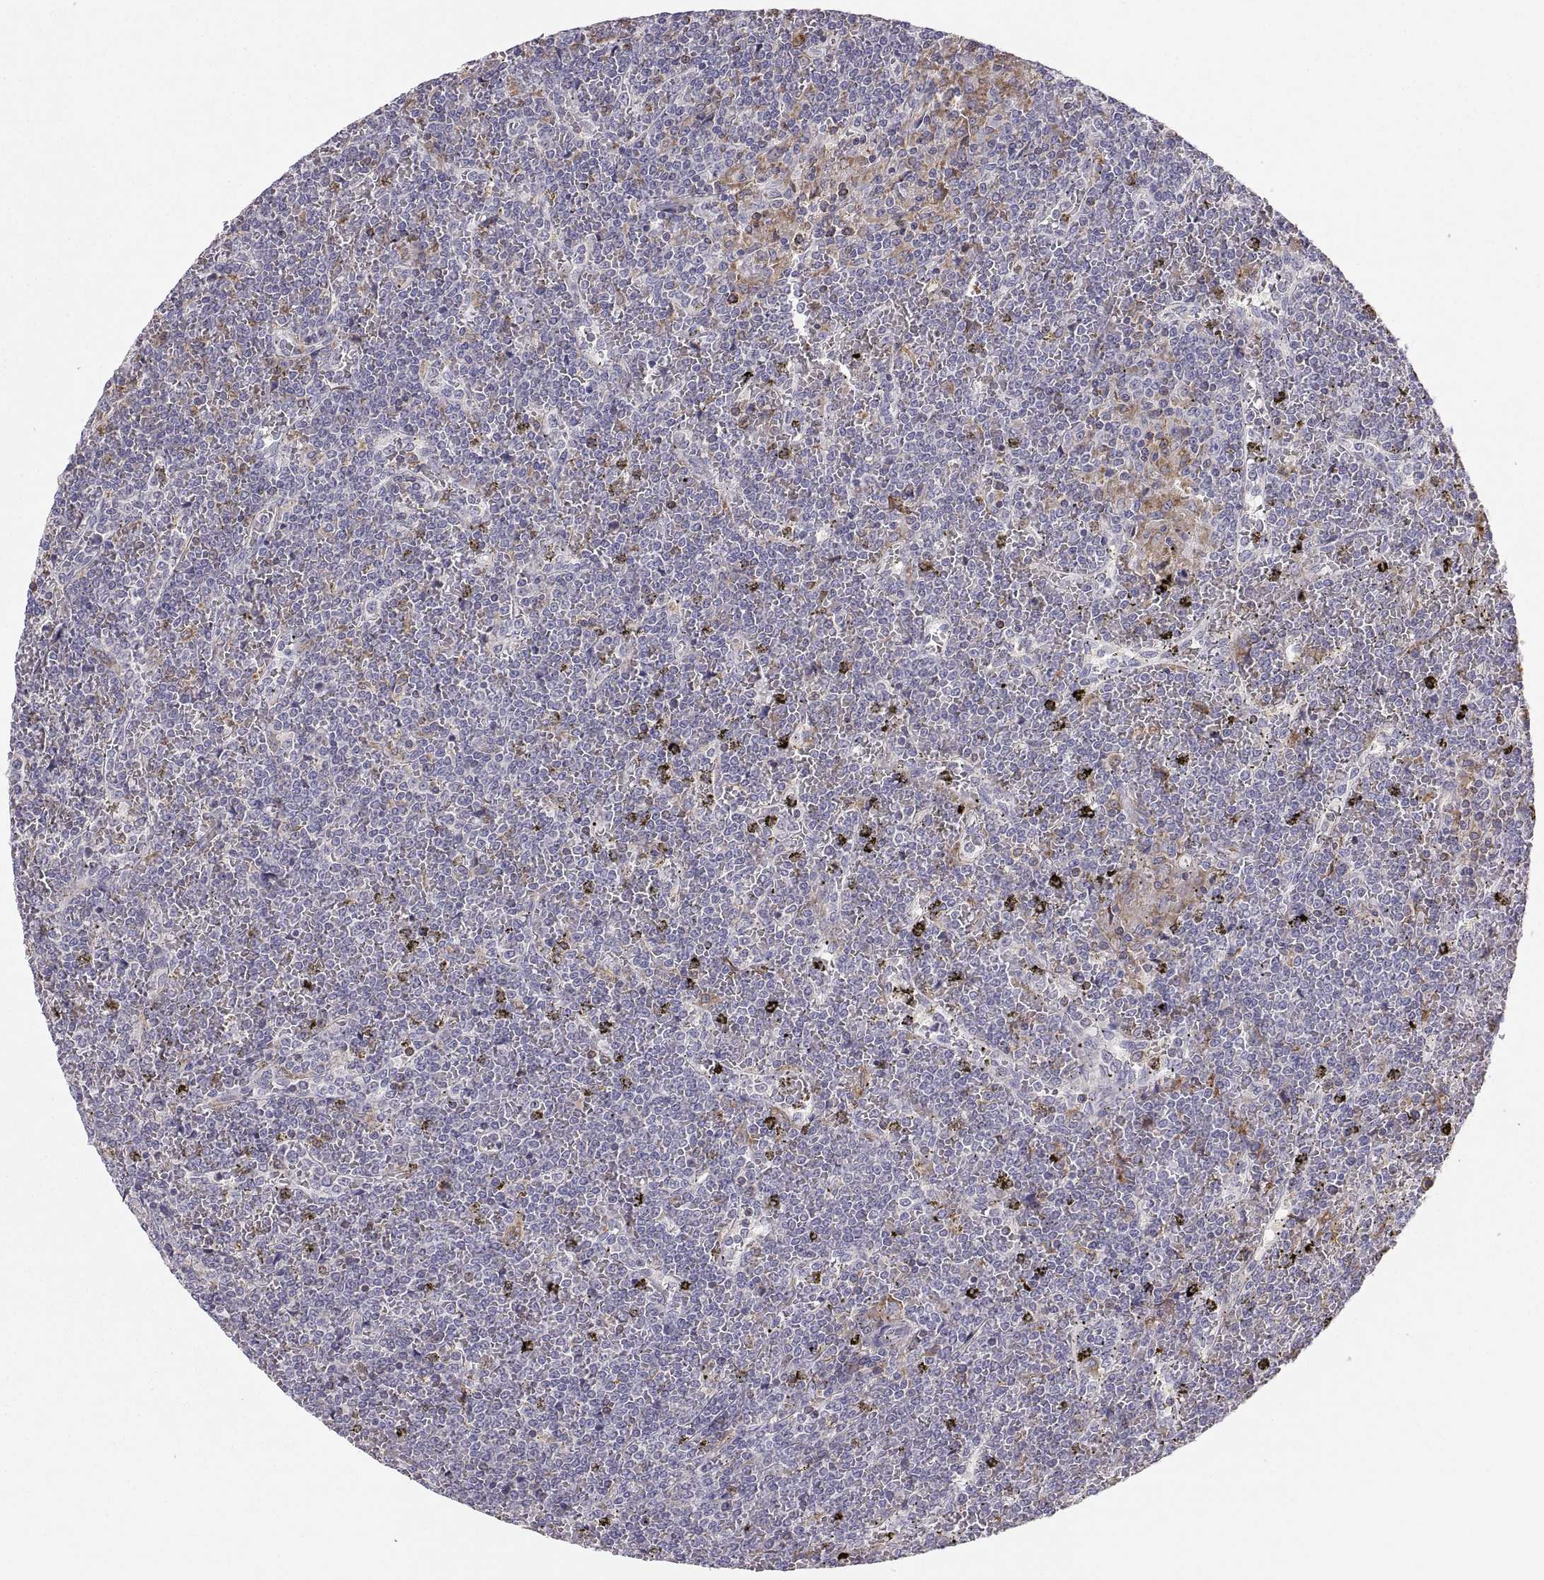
{"staining": {"intensity": "negative", "quantity": "none", "location": "none"}, "tissue": "lymphoma", "cell_type": "Tumor cells", "image_type": "cancer", "snomed": [{"axis": "morphology", "description": "Malignant lymphoma, non-Hodgkin's type, Low grade"}, {"axis": "topography", "description": "Spleen"}], "caption": "IHC photomicrograph of lymphoma stained for a protein (brown), which demonstrates no staining in tumor cells. (Stains: DAB (3,3'-diaminobenzidine) IHC with hematoxylin counter stain, Microscopy: brightfield microscopy at high magnification).", "gene": "ERO1A", "patient": {"sex": "female", "age": 19}}